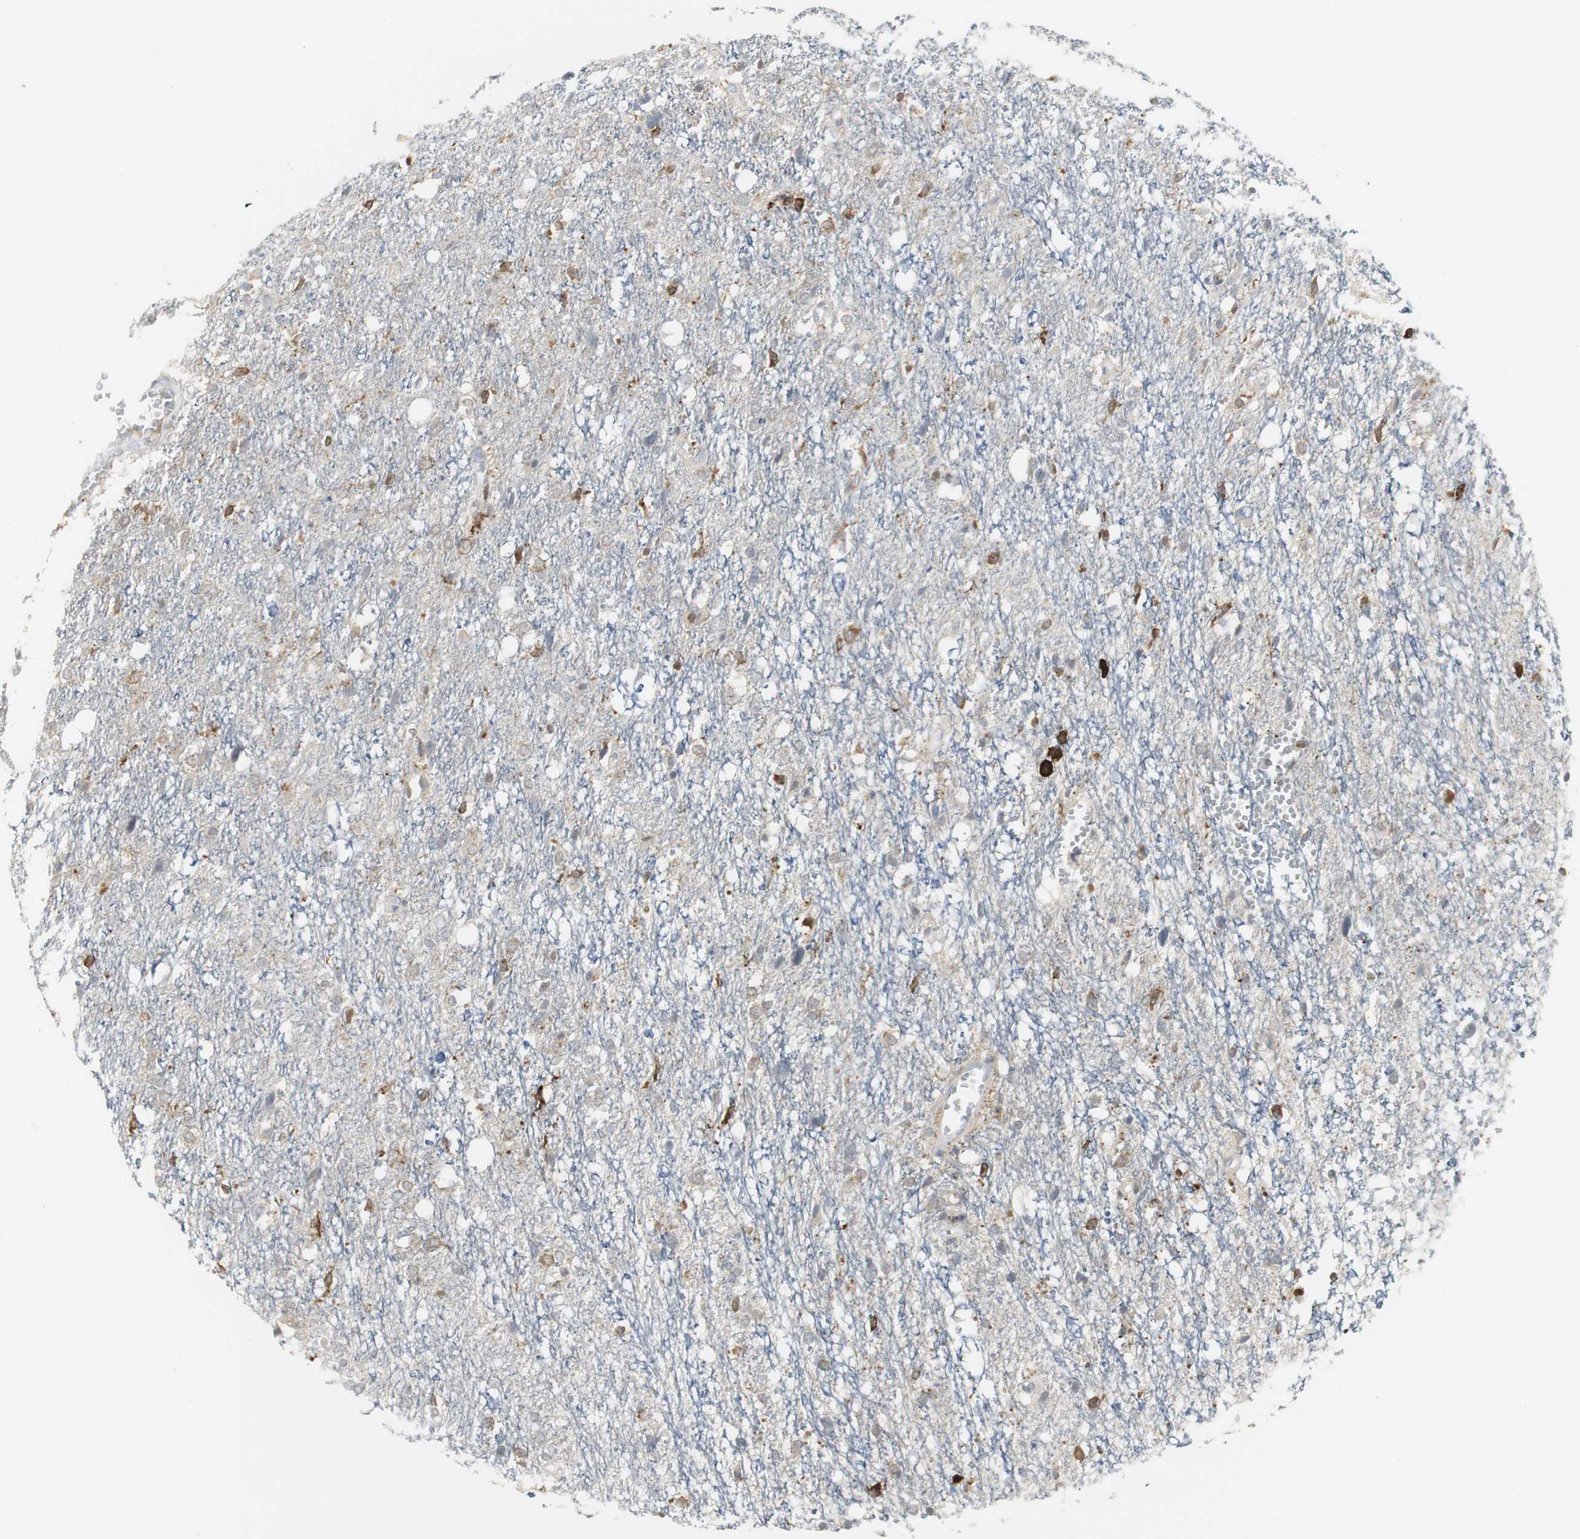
{"staining": {"intensity": "negative", "quantity": "none", "location": "none"}, "tissue": "glioma", "cell_type": "Tumor cells", "image_type": "cancer", "snomed": [{"axis": "morphology", "description": "Glioma, malignant, High grade"}, {"axis": "topography", "description": "Brain"}], "caption": "Immunohistochemistry of glioma reveals no staining in tumor cells.", "gene": "PI15", "patient": {"sex": "female", "age": 59}}